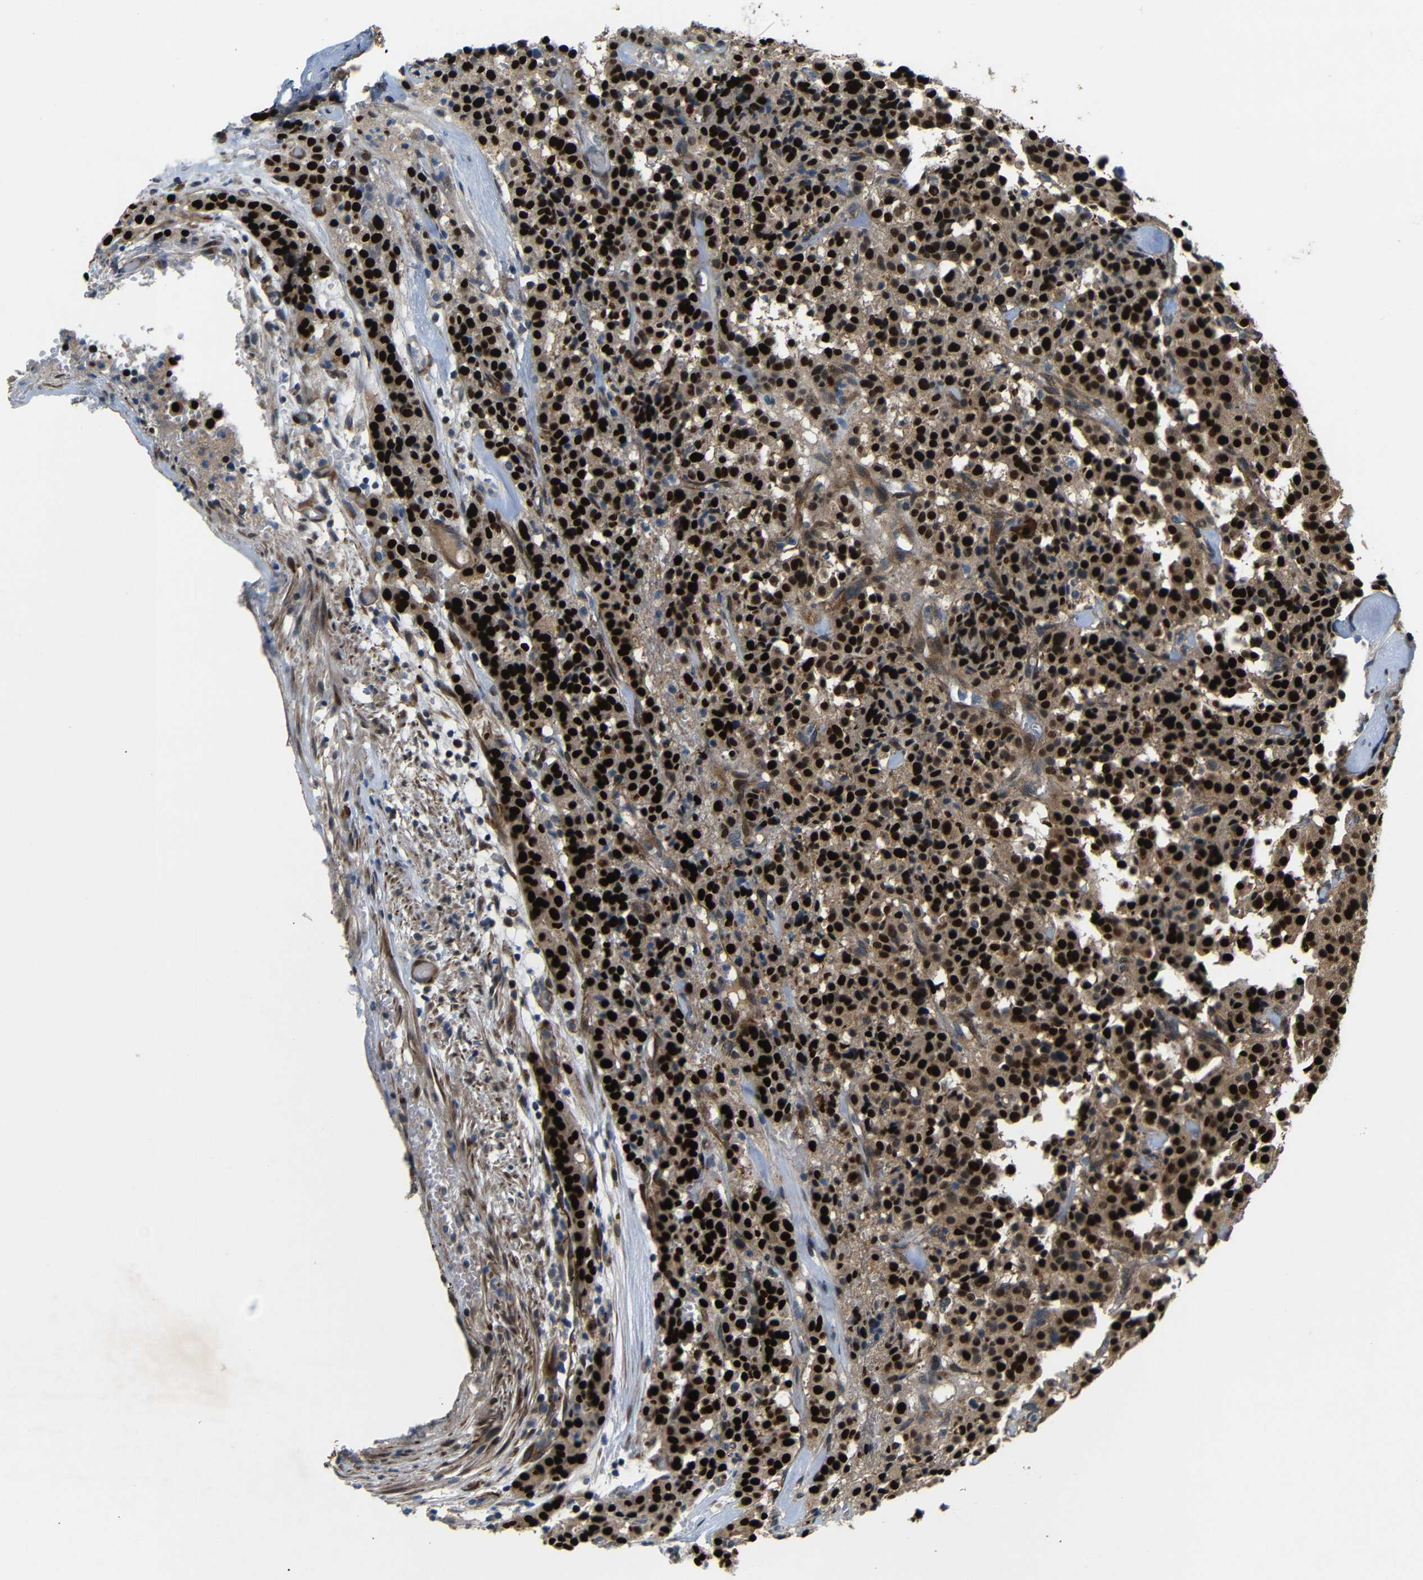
{"staining": {"intensity": "strong", "quantity": ">75%", "location": "nuclear"}, "tissue": "carcinoid", "cell_type": "Tumor cells", "image_type": "cancer", "snomed": [{"axis": "morphology", "description": "Carcinoid, malignant, NOS"}, {"axis": "topography", "description": "Lung"}], "caption": "Brown immunohistochemical staining in carcinoid (malignant) exhibits strong nuclear positivity in about >75% of tumor cells.", "gene": "SYDE1", "patient": {"sex": "male", "age": 30}}